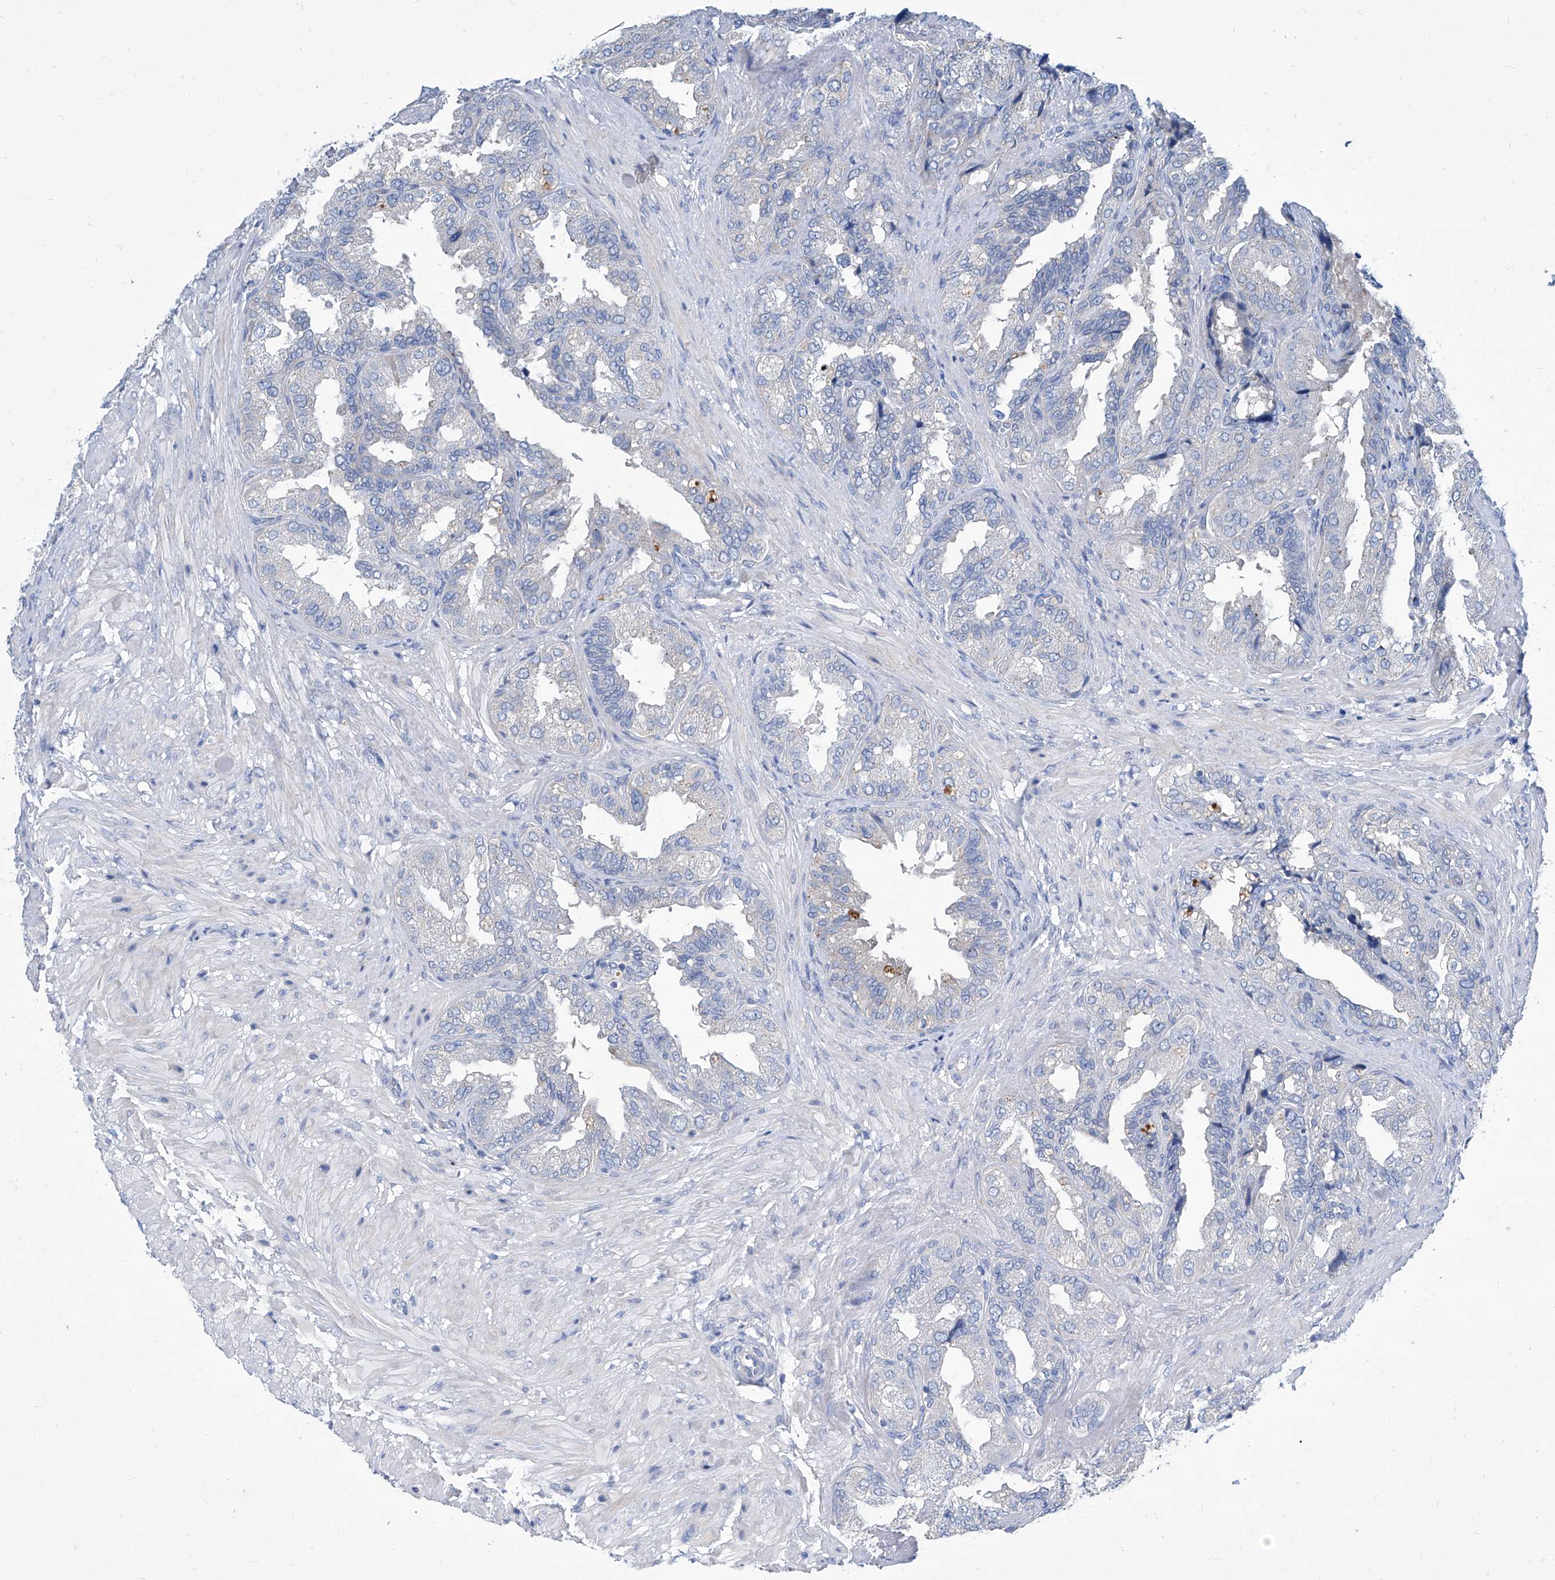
{"staining": {"intensity": "negative", "quantity": "none", "location": "none"}, "tissue": "seminal vesicle", "cell_type": "Glandular cells", "image_type": "normal", "snomed": [{"axis": "morphology", "description": "Normal tissue, NOS"}, {"axis": "topography", "description": "Seminal veicle"}, {"axis": "topography", "description": "Peripheral nerve tissue"}], "caption": "Normal seminal vesicle was stained to show a protein in brown. There is no significant staining in glandular cells. (DAB immunohistochemistry (IHC) with hematoxylin counter stain).", "gene": "ZNF519", "patient": {"sex": "male", "age": 63}}